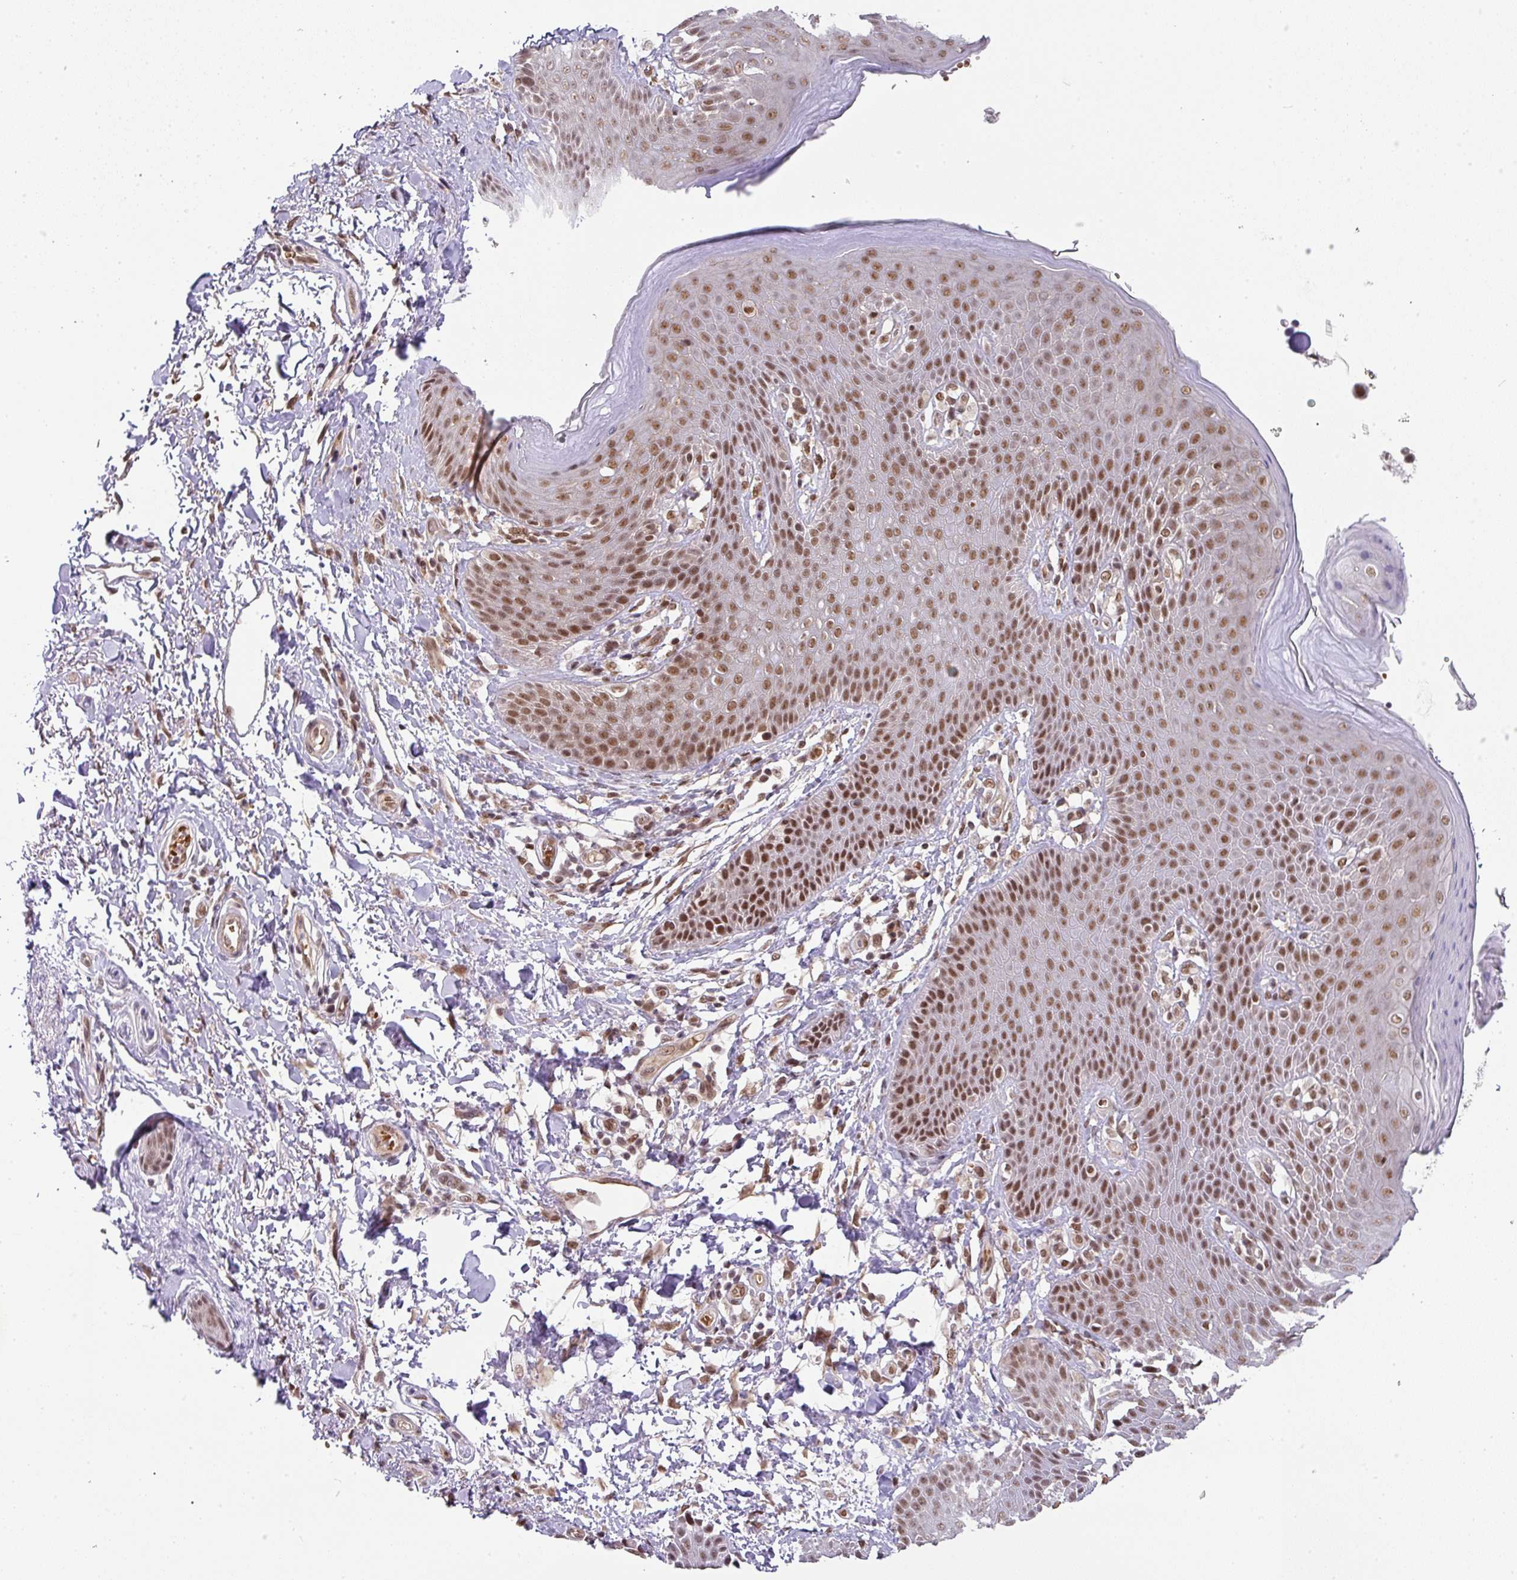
{"staining": {"intensity": "strong", "quantity": ">75%", "location": "cytoplasmic/membranous,nuclear"}, "tissue": "skin", "cell_type": "Epidermal cells", "image_type": "normal", "snomed": [{"axis": "morphology", "description": "Normal tissue, NOS"}, {"axis": "topography", "description": "Peripheral nerve tissue"}], "caption": "The photomicrograph exhibits immunohistochemical staining of unremarkable skin. There is strong cytoplasmic/membranous,nuclear expression is present in about >75% of epidermal cells.", "gene": "NCOA5", "patient": {"sex": "male", "age": 51}}